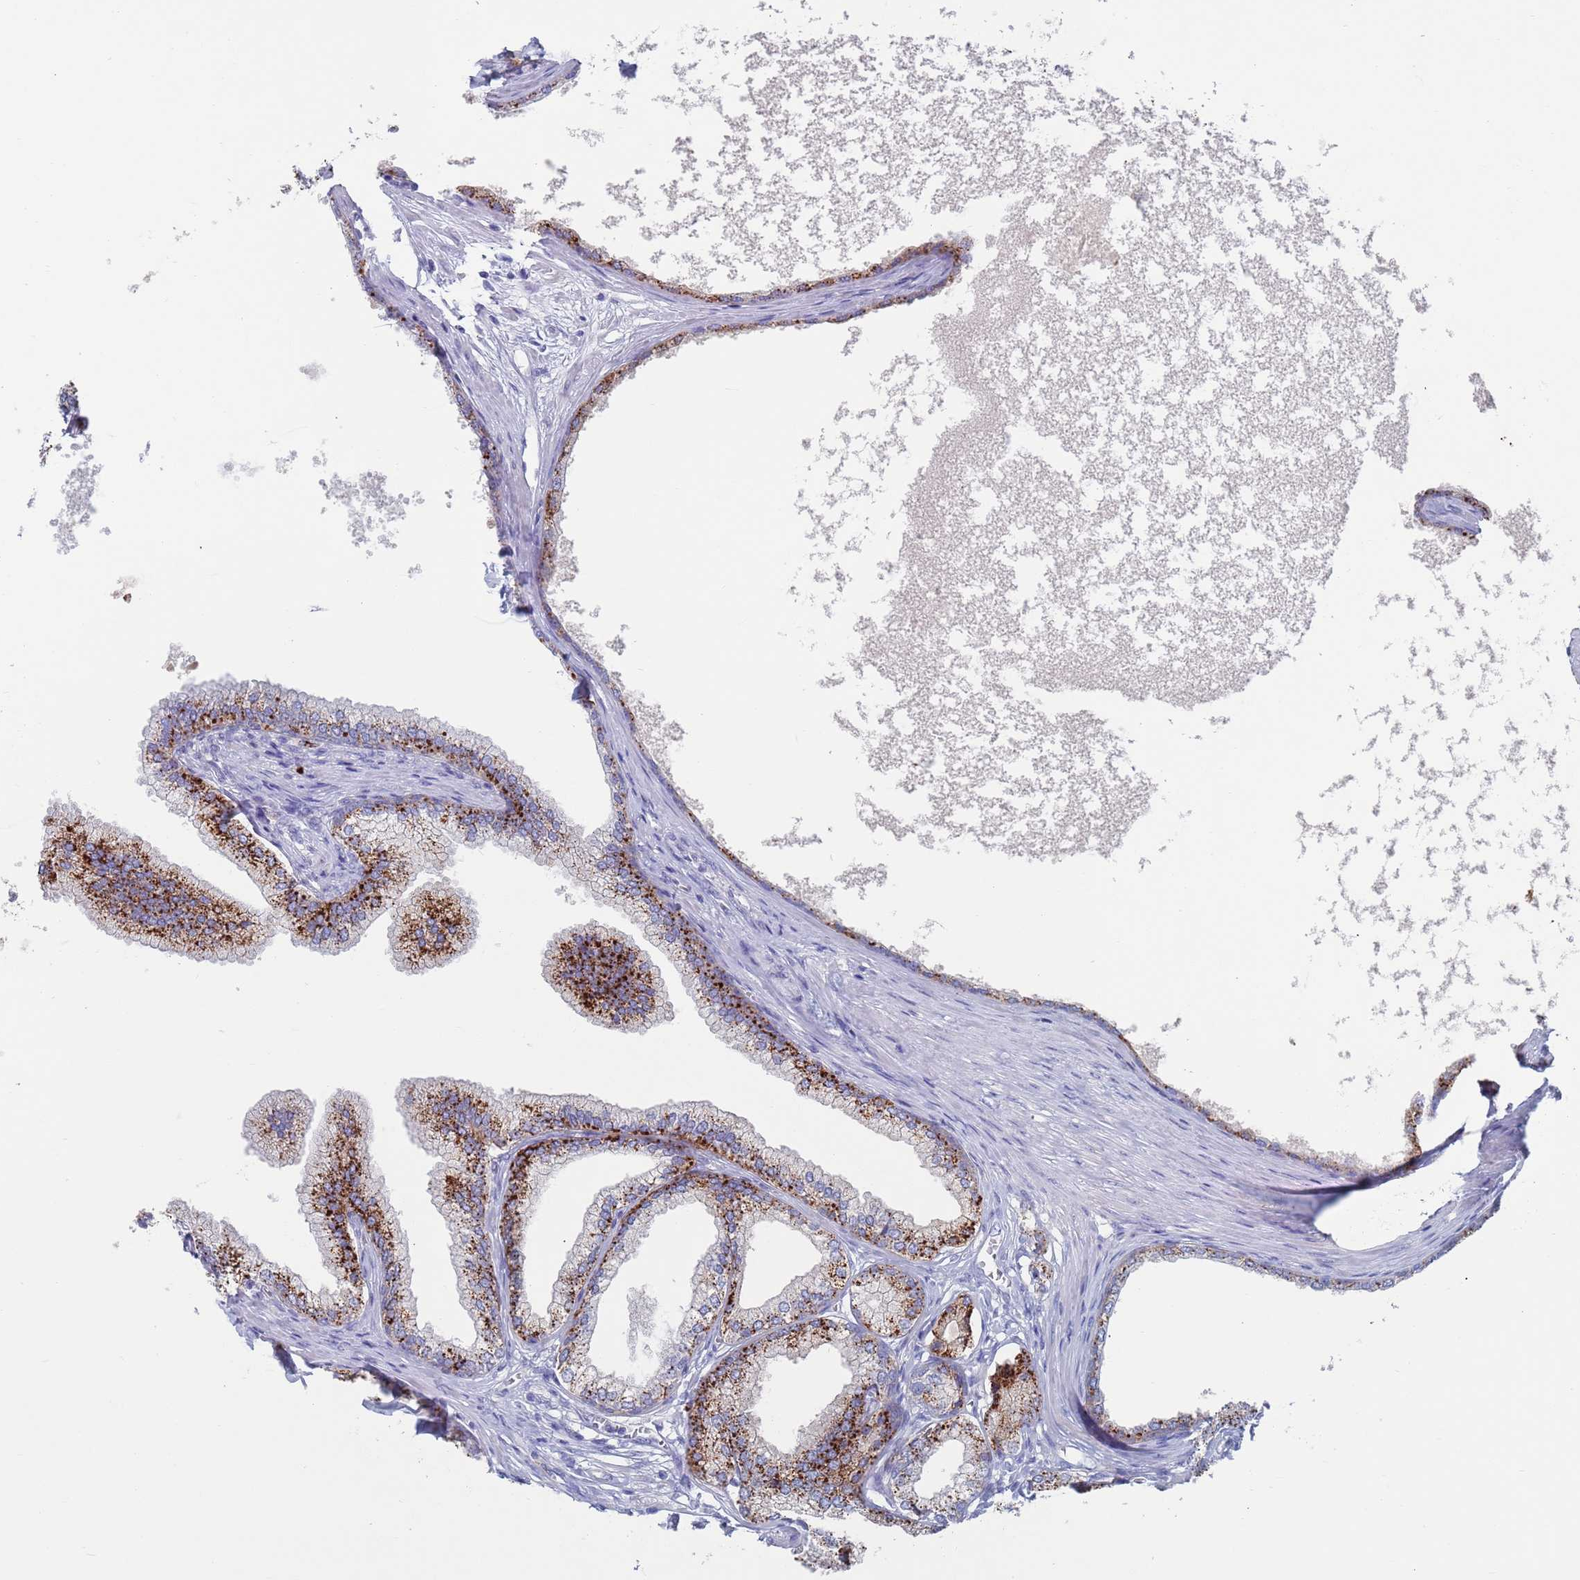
{"staining": {"intensity": "strong", "quantity": ">75%", "location": "cytoplasmic/membranous"}, "tissue": "prostate", "cell_type": "Glandular cells", "image_type": "normal", "snomed": [{"axis": "morphology", "description": "Normal tissue, NOS"}, {"axis": "morphology", "description": "Urothelial carcinoma, Low grade"}, {"axis": "topography", "description": "Urinary bladder"}, {"axis": "topography", "description": "Prostate"}], "caption": "A photomicrograph of human prostate stained for a protein exhibits strong cytoplasmic/membranous brown staining in glandular cells.", "gene": "FUCA1", "patient": {"sex": "male", "age": 60}}